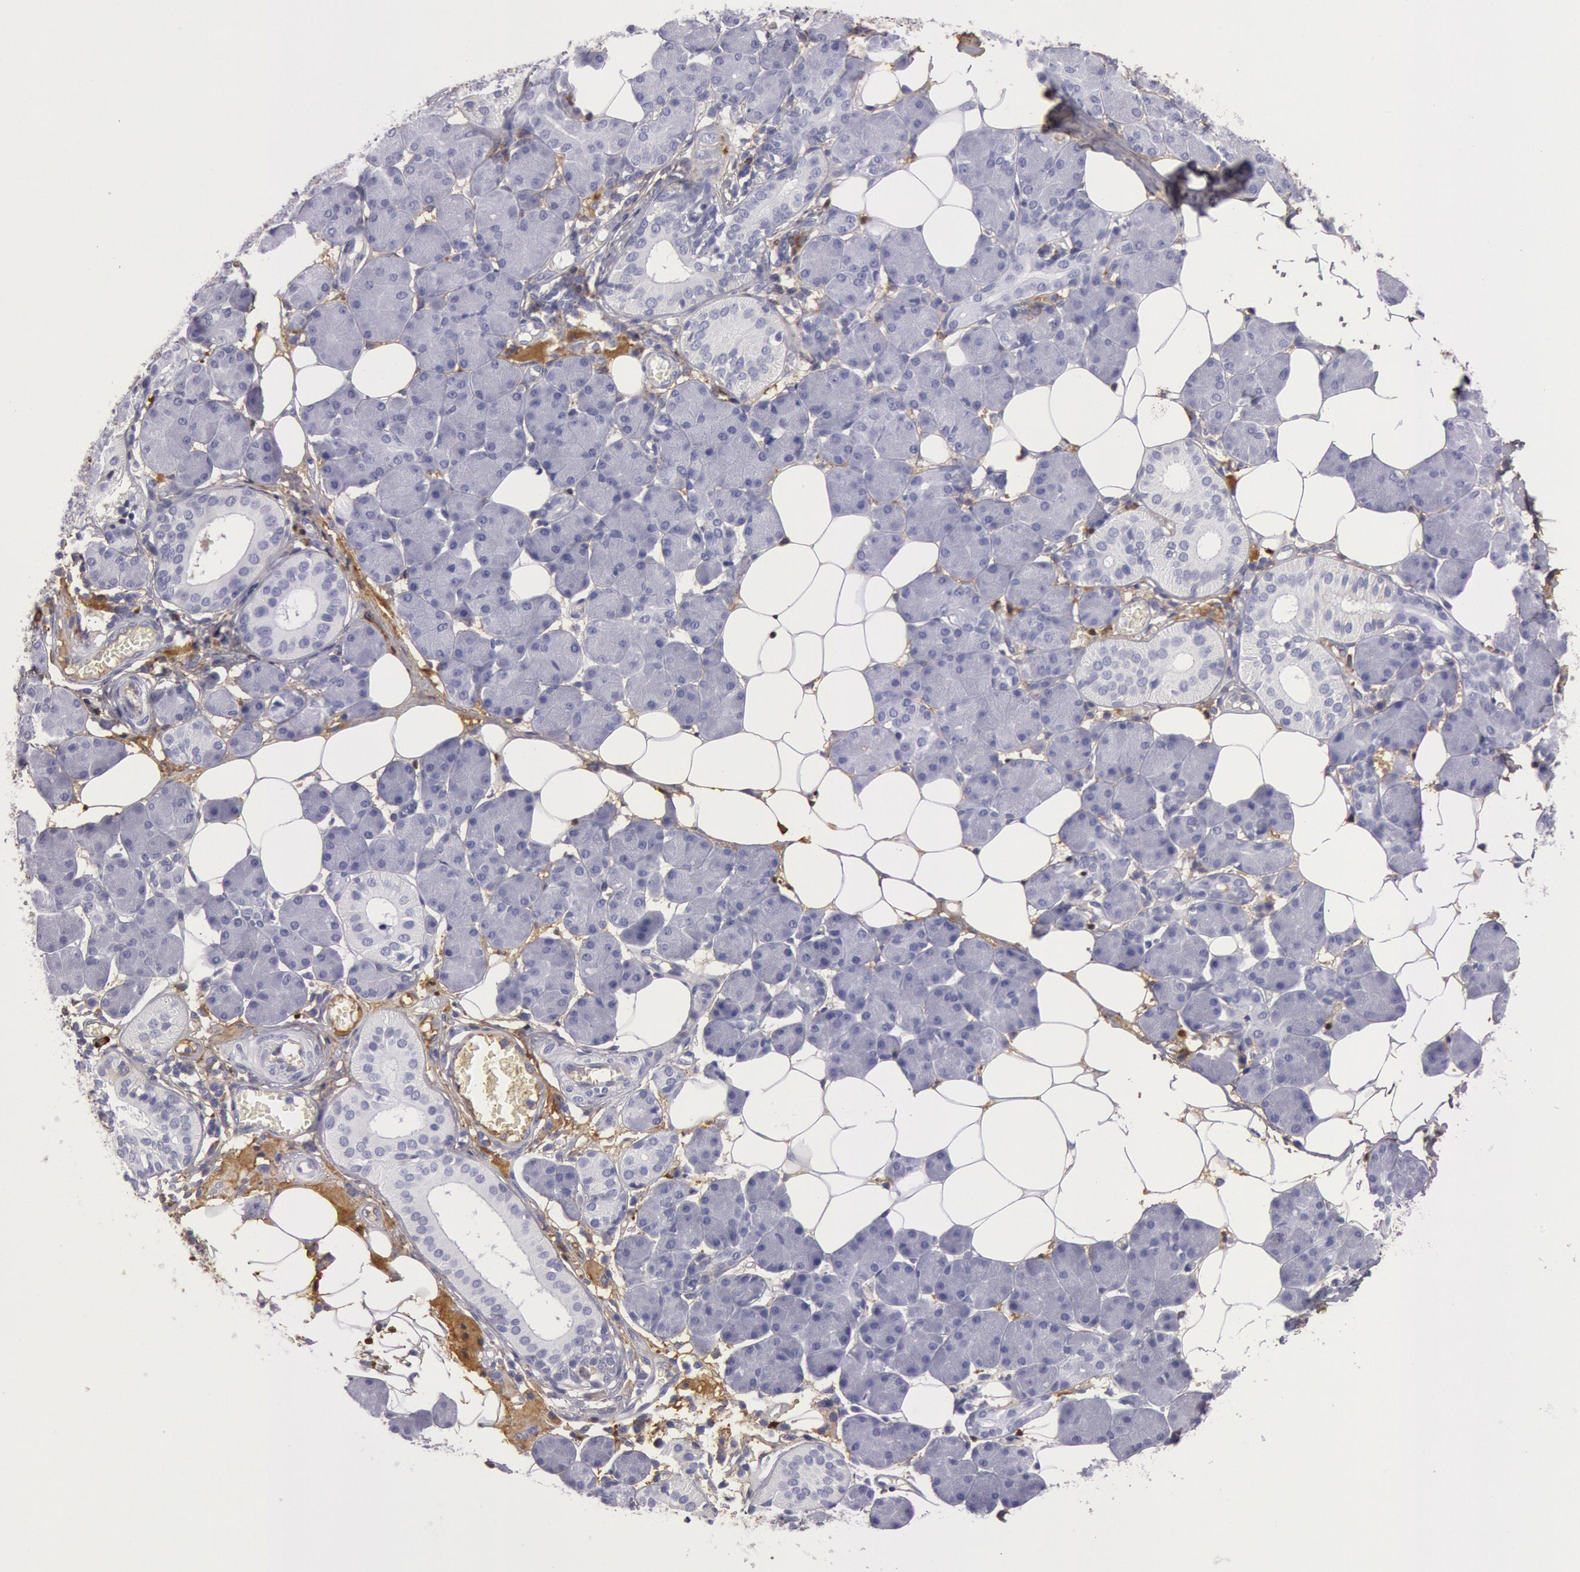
{"staining": {"intensity": "negative", "quantity": "none", "location": "none"}, "tissue": "salivary gland", "cell_type": "Glandular cells", "image_type": "normal", "snomed": [{"axis": "morphology", "description": "Normal tissue, NOS"}, {"axis": "morphology", "description": "Adenoma, NOS"}, {"axis": "topography", "description": "Salivary gland"}], "caption": "This is an immunohistochemistry (IHC) micrograph of normal salivary gland. There is no positivity in glandular cells.", "gene": "IGHG1", "patient": {"sex": "female", "age": 32}}